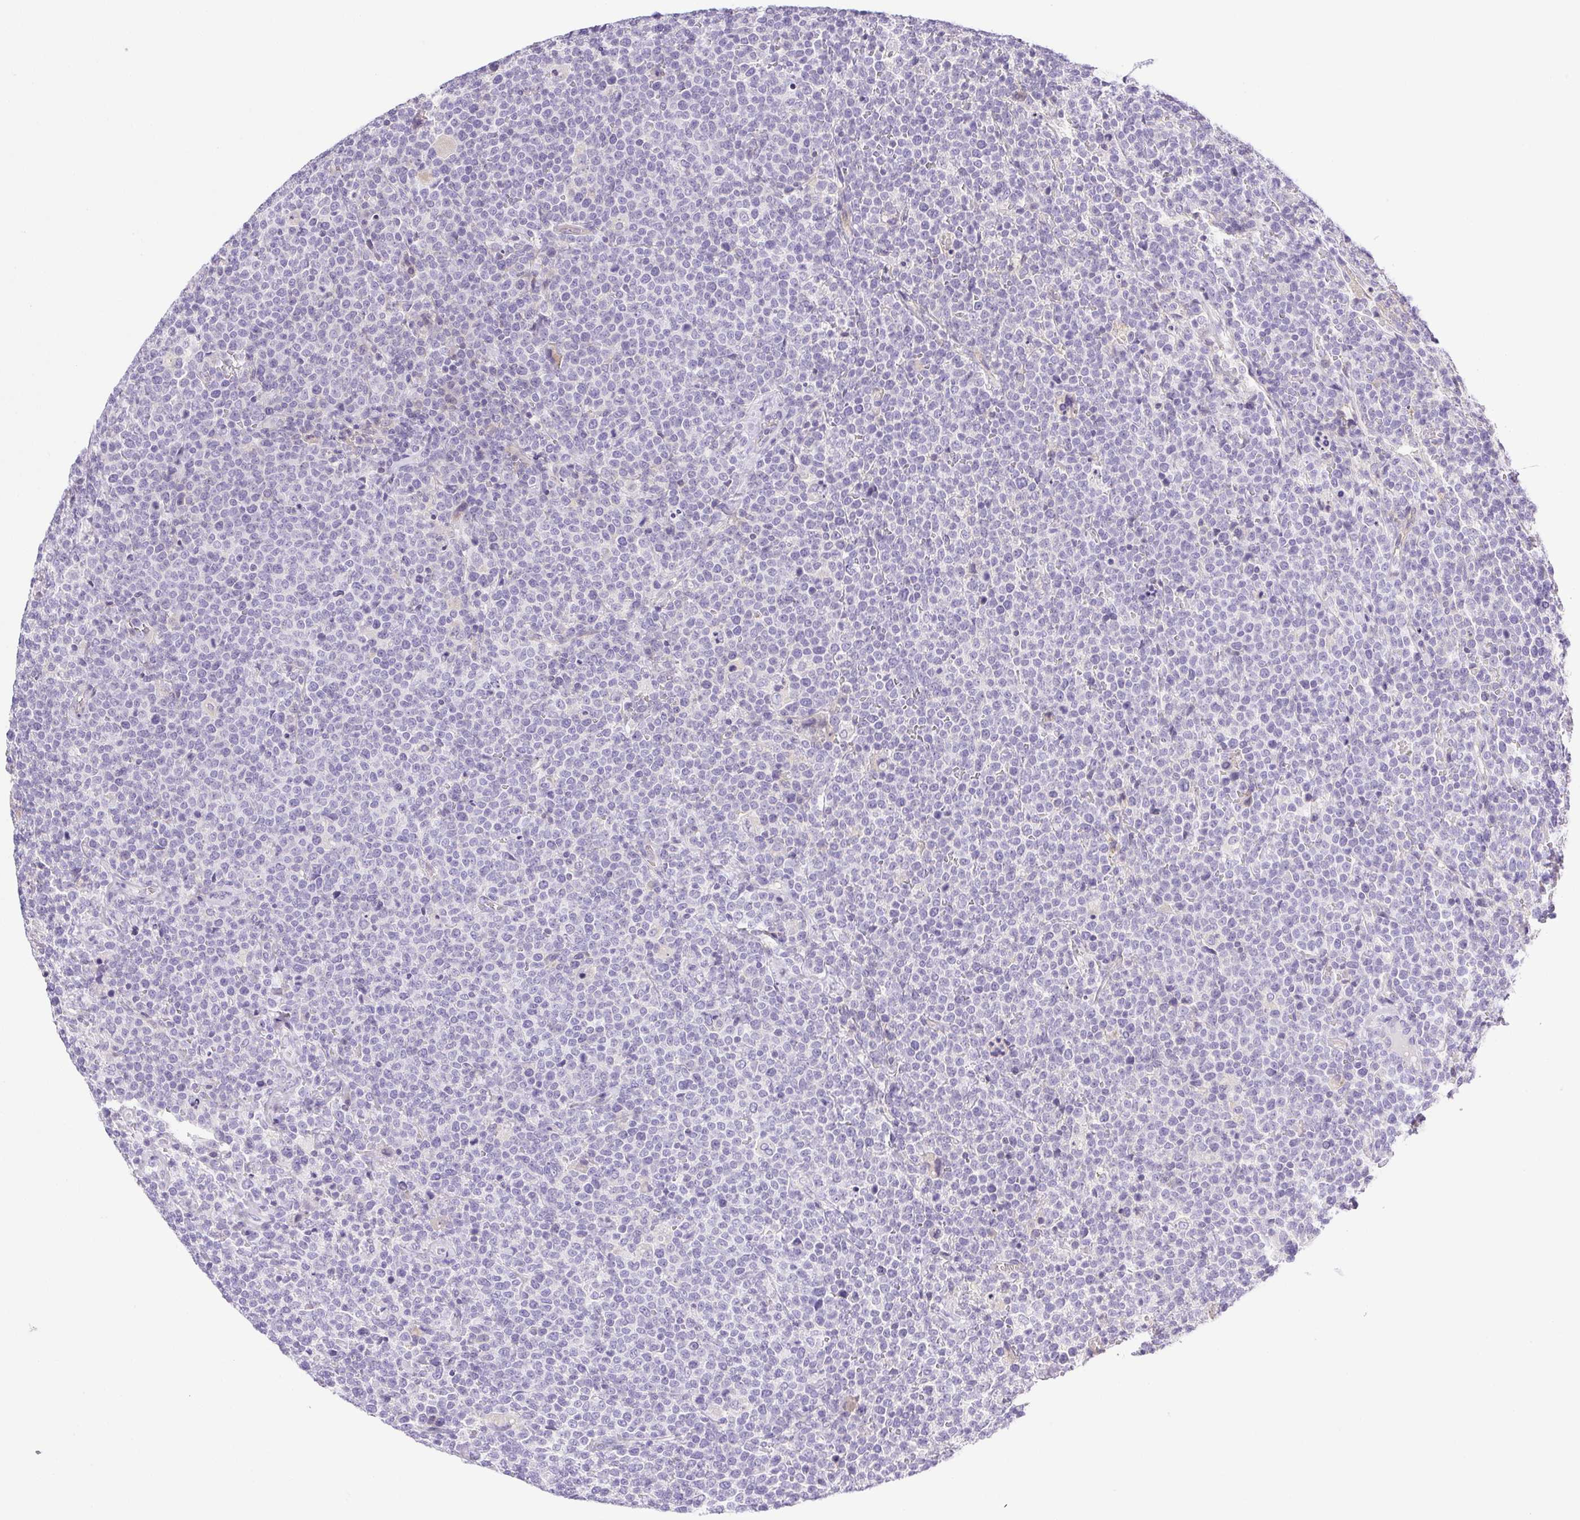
{"staining": {"intensity": "negative", "quantity": "none", "location": "none"}, "tissue": "lymphoma", "cell_type": "Tumor cells", "image_type": "cancer", "snomed": [{"axis": "morphology", "description": "Malignant lymphoma, non-Hodgkin's type, High grade"}, {"axis": "topography", "description": "Lymph node"}], "caption": "Photomicrograph shows no protein positivity in tumor cells of lymphoma tissue.", "gene": "HLA-G", "patient": {"sex": "male", "age": 61}}